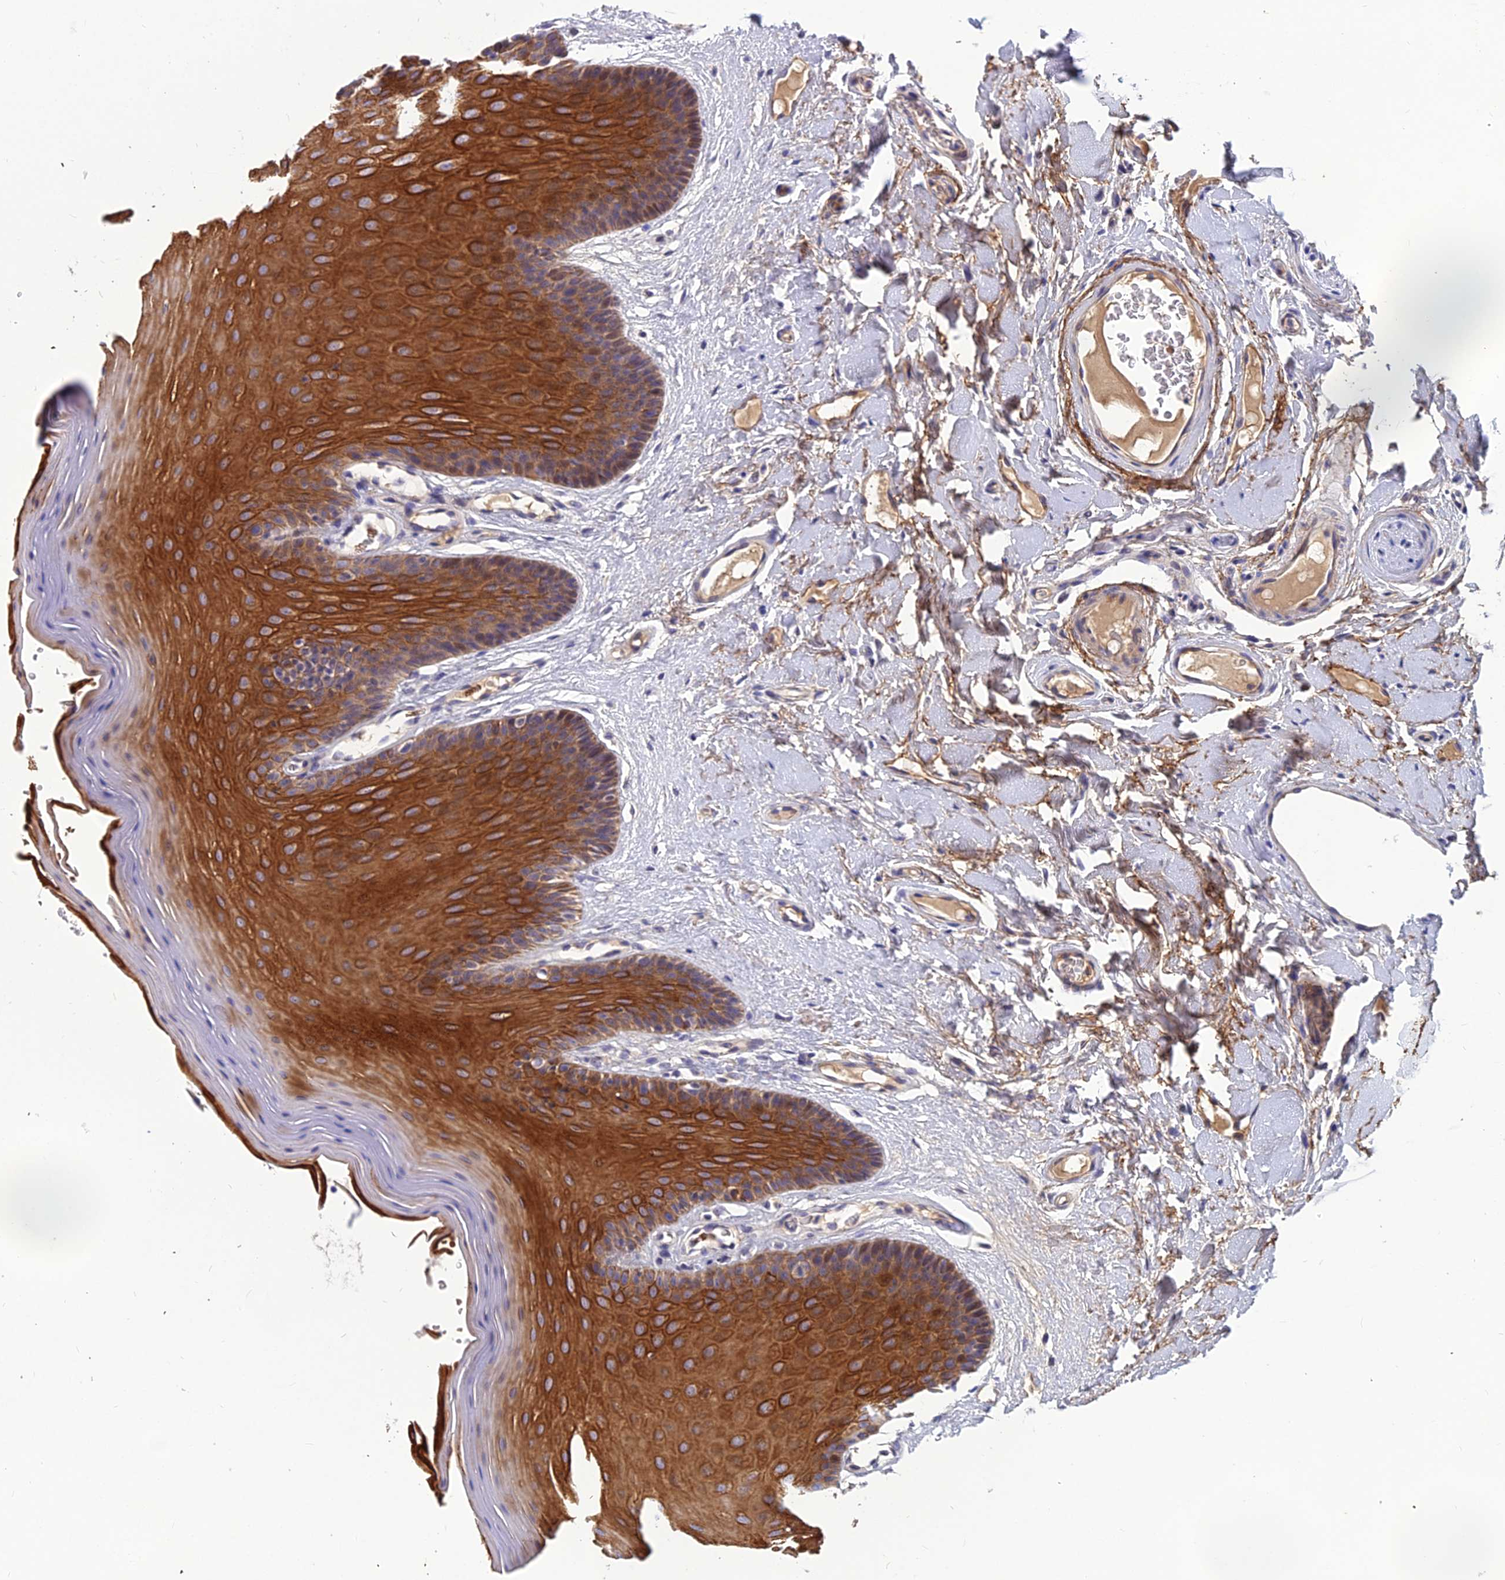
{"staining": {"intensity": "strong", "quantity": "25%-75%", "location": "cytoplasmic/membranous"}, "tissue": "oral mucosa", "cell_type": "Squamous epithelial cells", "image_type": "normal", "snomed": [{"axis": "morphology", "description": "Normal tissue, NOS"}, {"axis": "morphology", "description": "Squamous cell carcinoma, NOS"}, {"axis": "topography", "description": "Skeletal muscle"}, {"axis": "topography", "description": "Adipose tissue"}, {"axis": "topography", "description": "Vascular tissue"}, {"axis": "topography", "description": "Oral tissue"}, {"axis": "topography", "description": "Peripheral nerve tissue"}, {"axis": "topography", "description": "Head-Neck"}], "caption": "Unremarkable oral mucosa displays strong cytoplasmic/membranous staining in about 25%-75% of squamous epithelial cells.", "gene": "DMRTA1", "patient": {"sex": "male", "age": 71}}